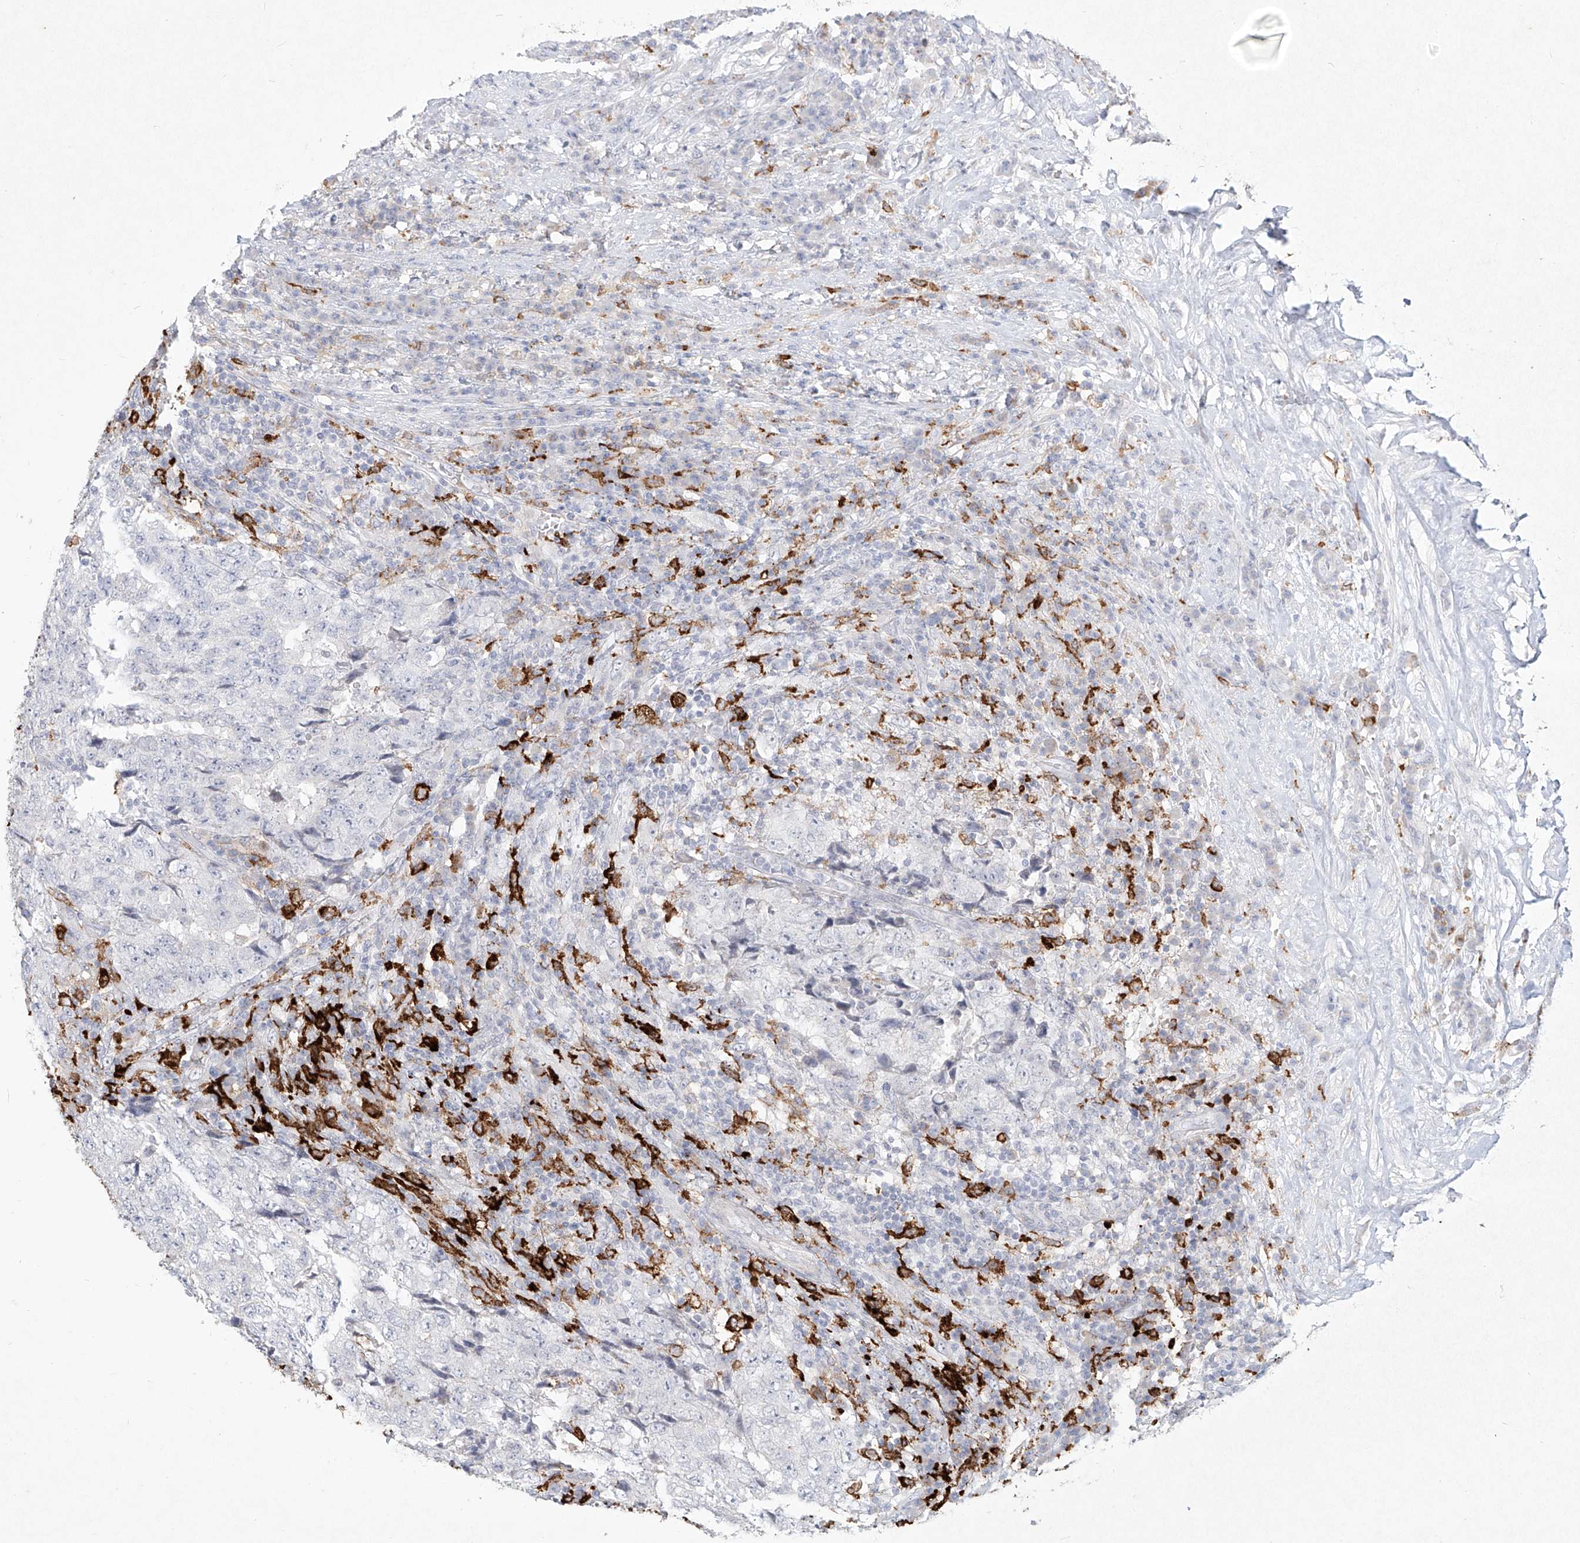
{"staining": {"intensity": "negative", "quantity": "none", "location": "none"}, "tissue": "testis cancer", "cell_type": "Tumor cells", "image_type": "cancer", "snomed": [{"axis": "morphology", "description": "Necrosis, NOS"}, {"axis": "morphology", "description": "Carcinoma, Embryonal, NOS"}, {"axis": "topography", "description": "Testis"}], "caption": "This is an IHC photomicrograph of human testis embryonal carcinoma. There is no expression in tumor cells.", "gene": "CD209", "patient": {"sex": "male", "age": 19}}